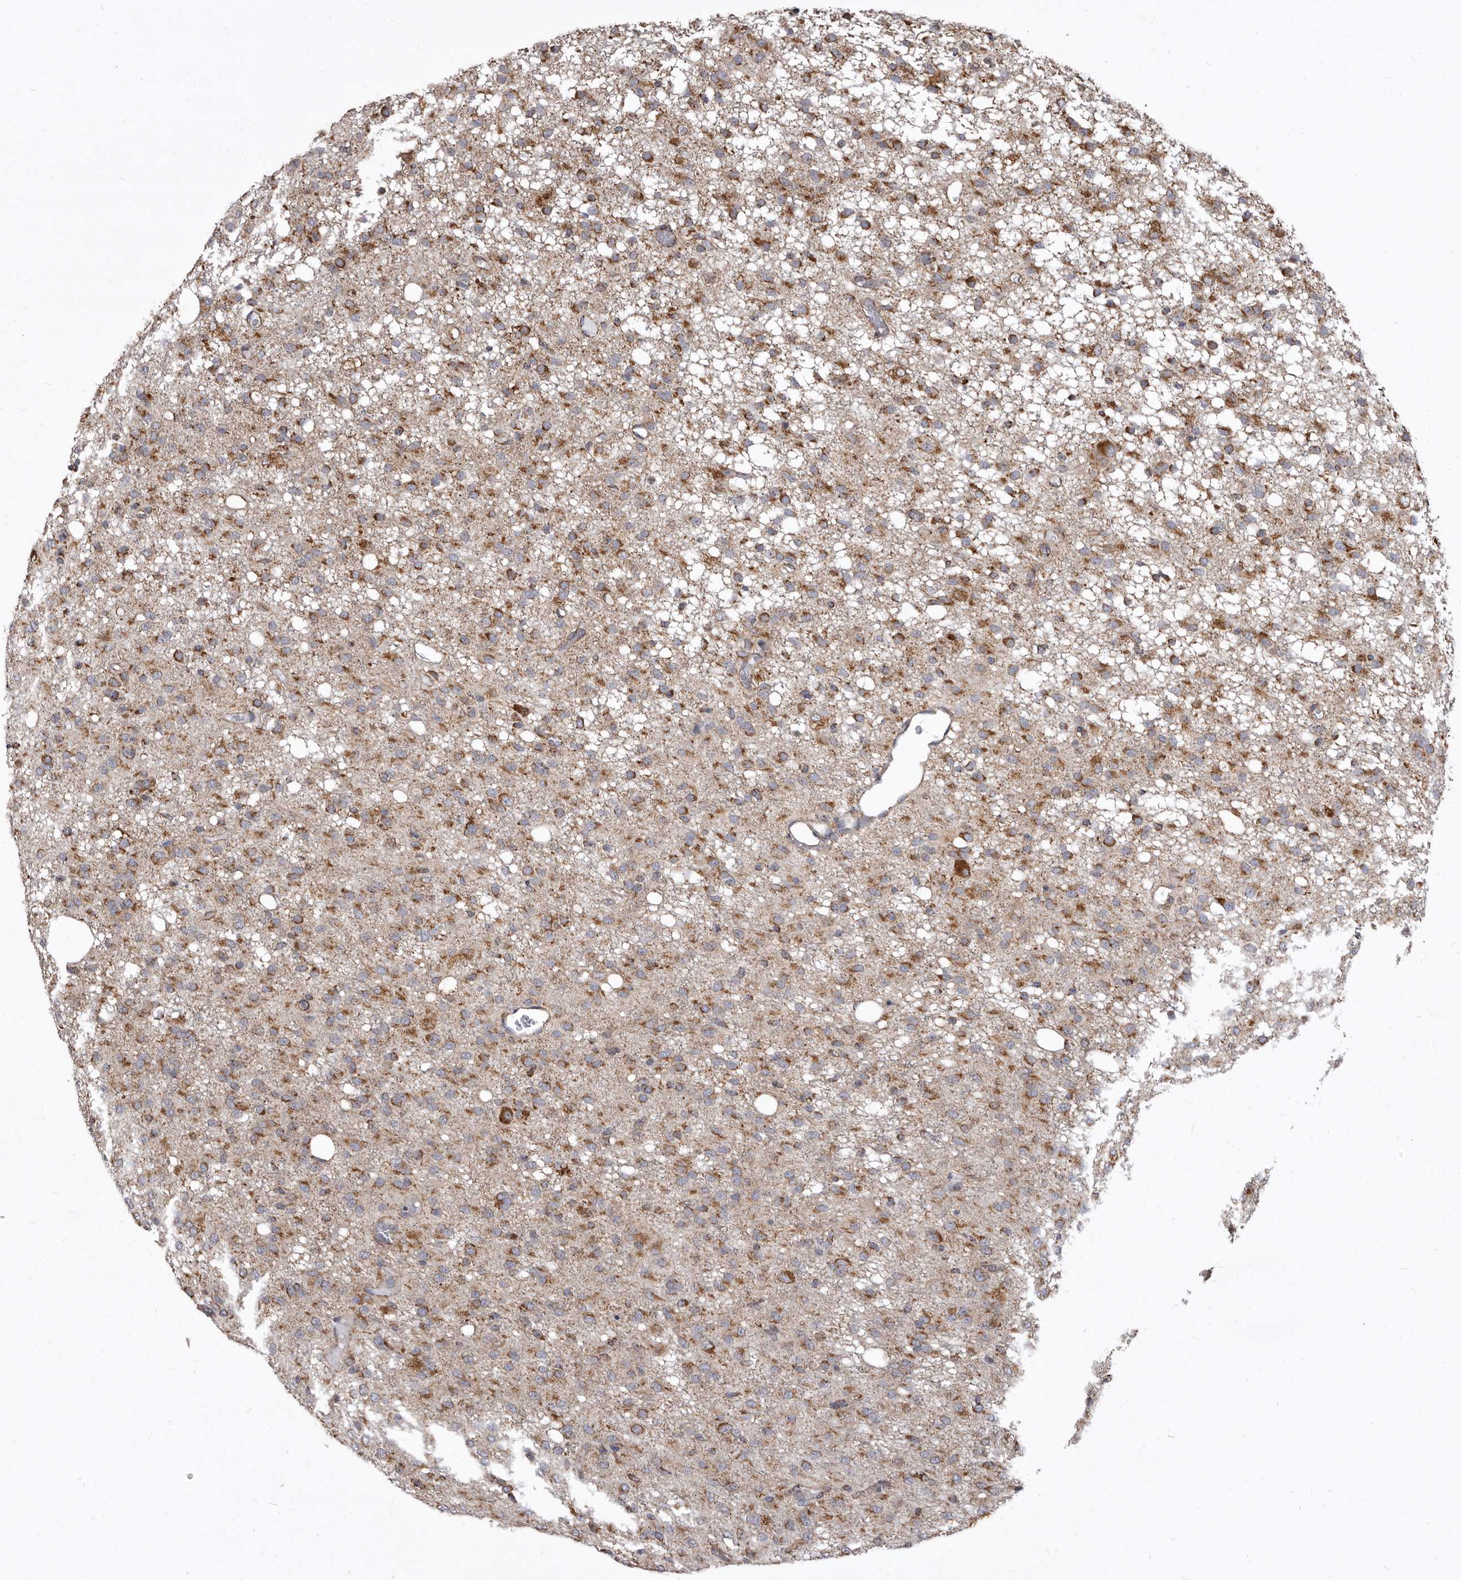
{"staining": {"intensity": "moderate", "quantity": ">75%", "location": "cytoplasmic/membranous"}, "tissue": "glioma", "cell_type": "Tumor cells", "image_type": "cancer", "snomed": [{"axis": "morphology", "description": "Glioma, malignant, High grade"}, {"axis": "topography", "description": "Brain"}], "caption": "Moderate cytoplasmic/membranous expression is identified in about >75% of tumor cells in high-grade glioma (malignant).", "gene": "CDK5RAP3", "patient": {"sex": "female", "age": 59}}